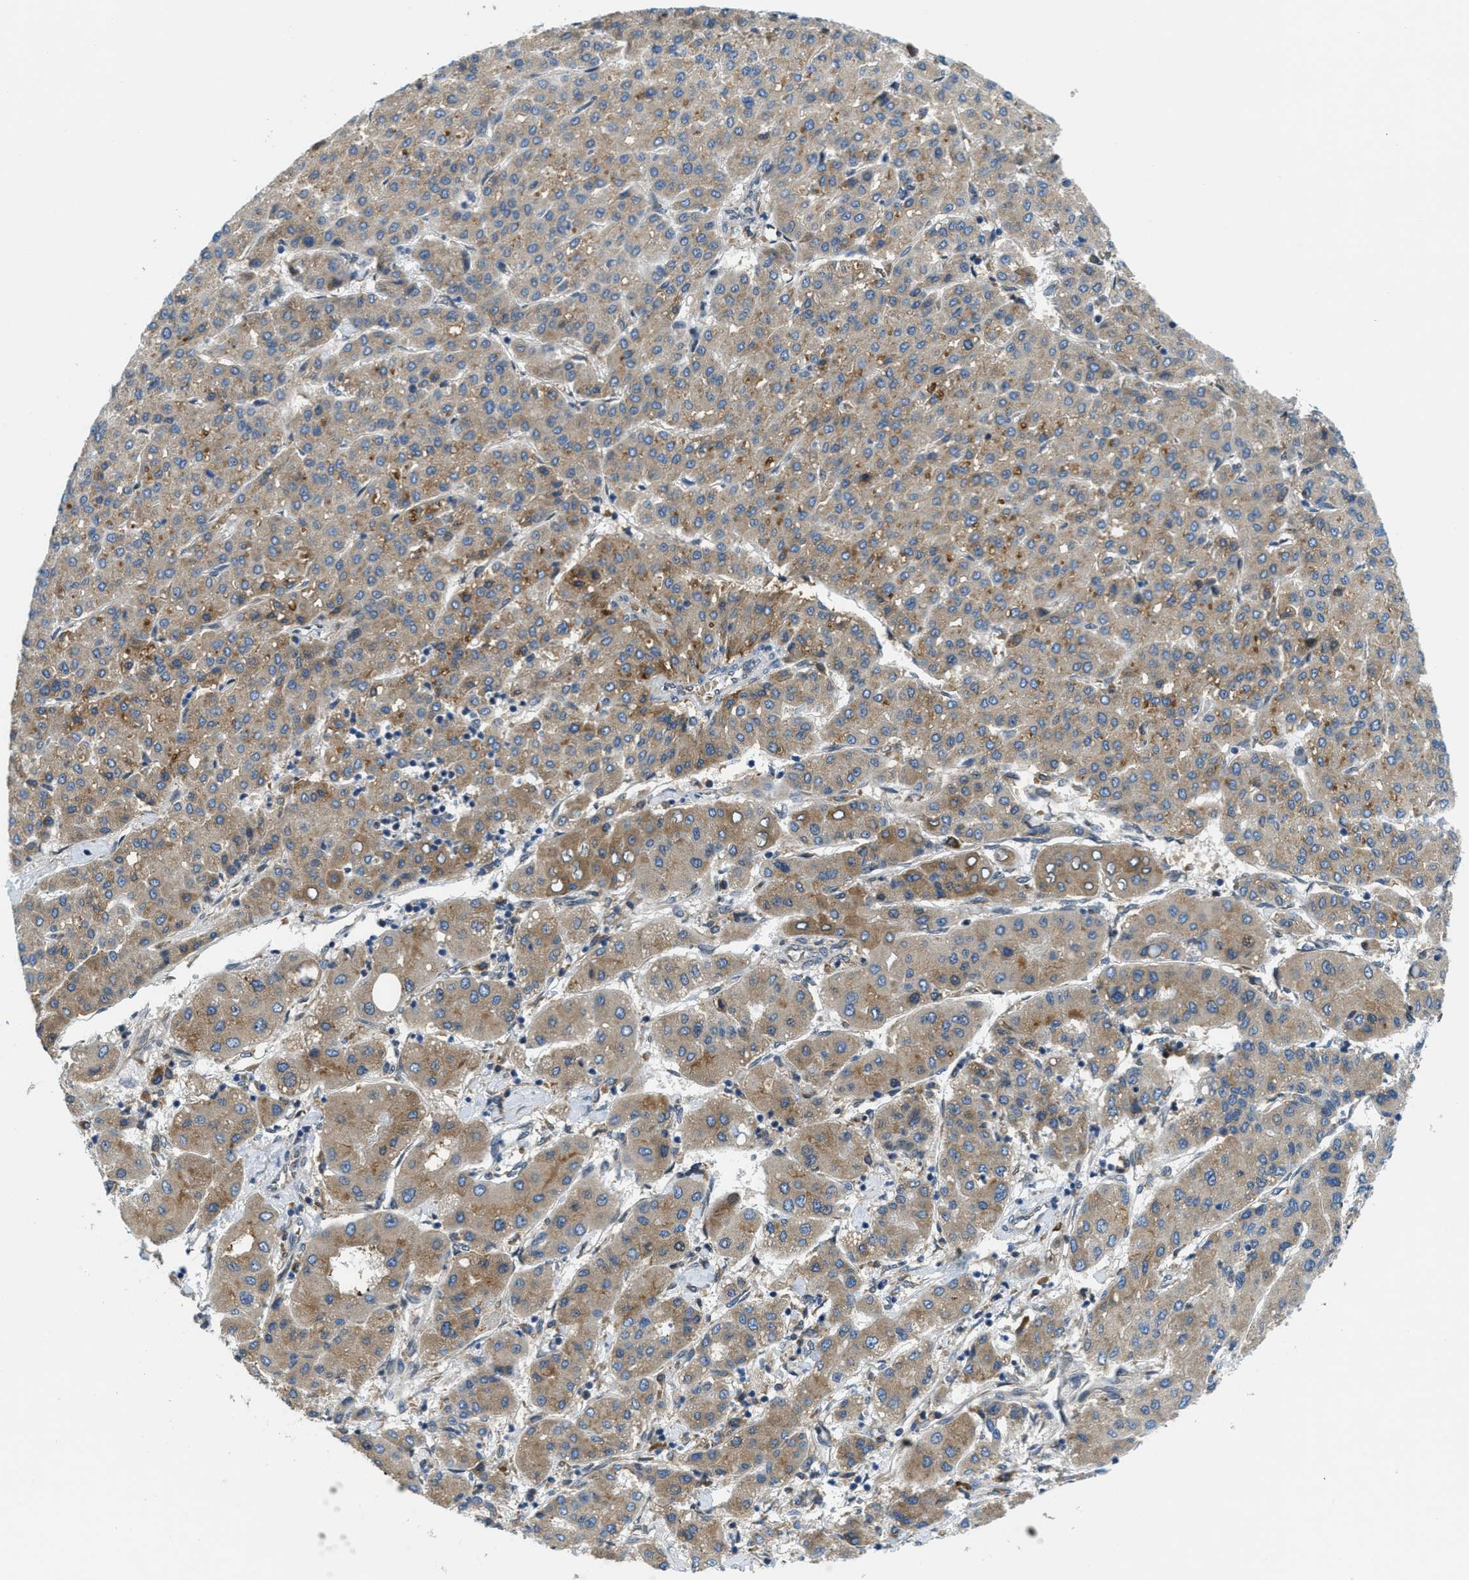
{"staining": {"intensity": "moderate", "quantity": ">75%", "location": "cytoplasmic/membranous"}, "tissue": "liver cancer", "cell_type": "Tumor cells", "image_type": "cancer", "snomed": [{"axis": "morphology", "description": "Carcinoma, Hepatocellular, NOS"}, {"axis": "topography", "description": "Liver"}], "caption": "High-magnification brightfield microscopy of liver hepatocellular carcinoma stained with DAB (brown) and counterstained with hematoxylin (blue). tumor cells exhibit moderate cytoplasmic/membranous expression is seen in approximately>75% of cells.", "gene": "MPDU1", "patient": {"sex": "male", "age": 65}}